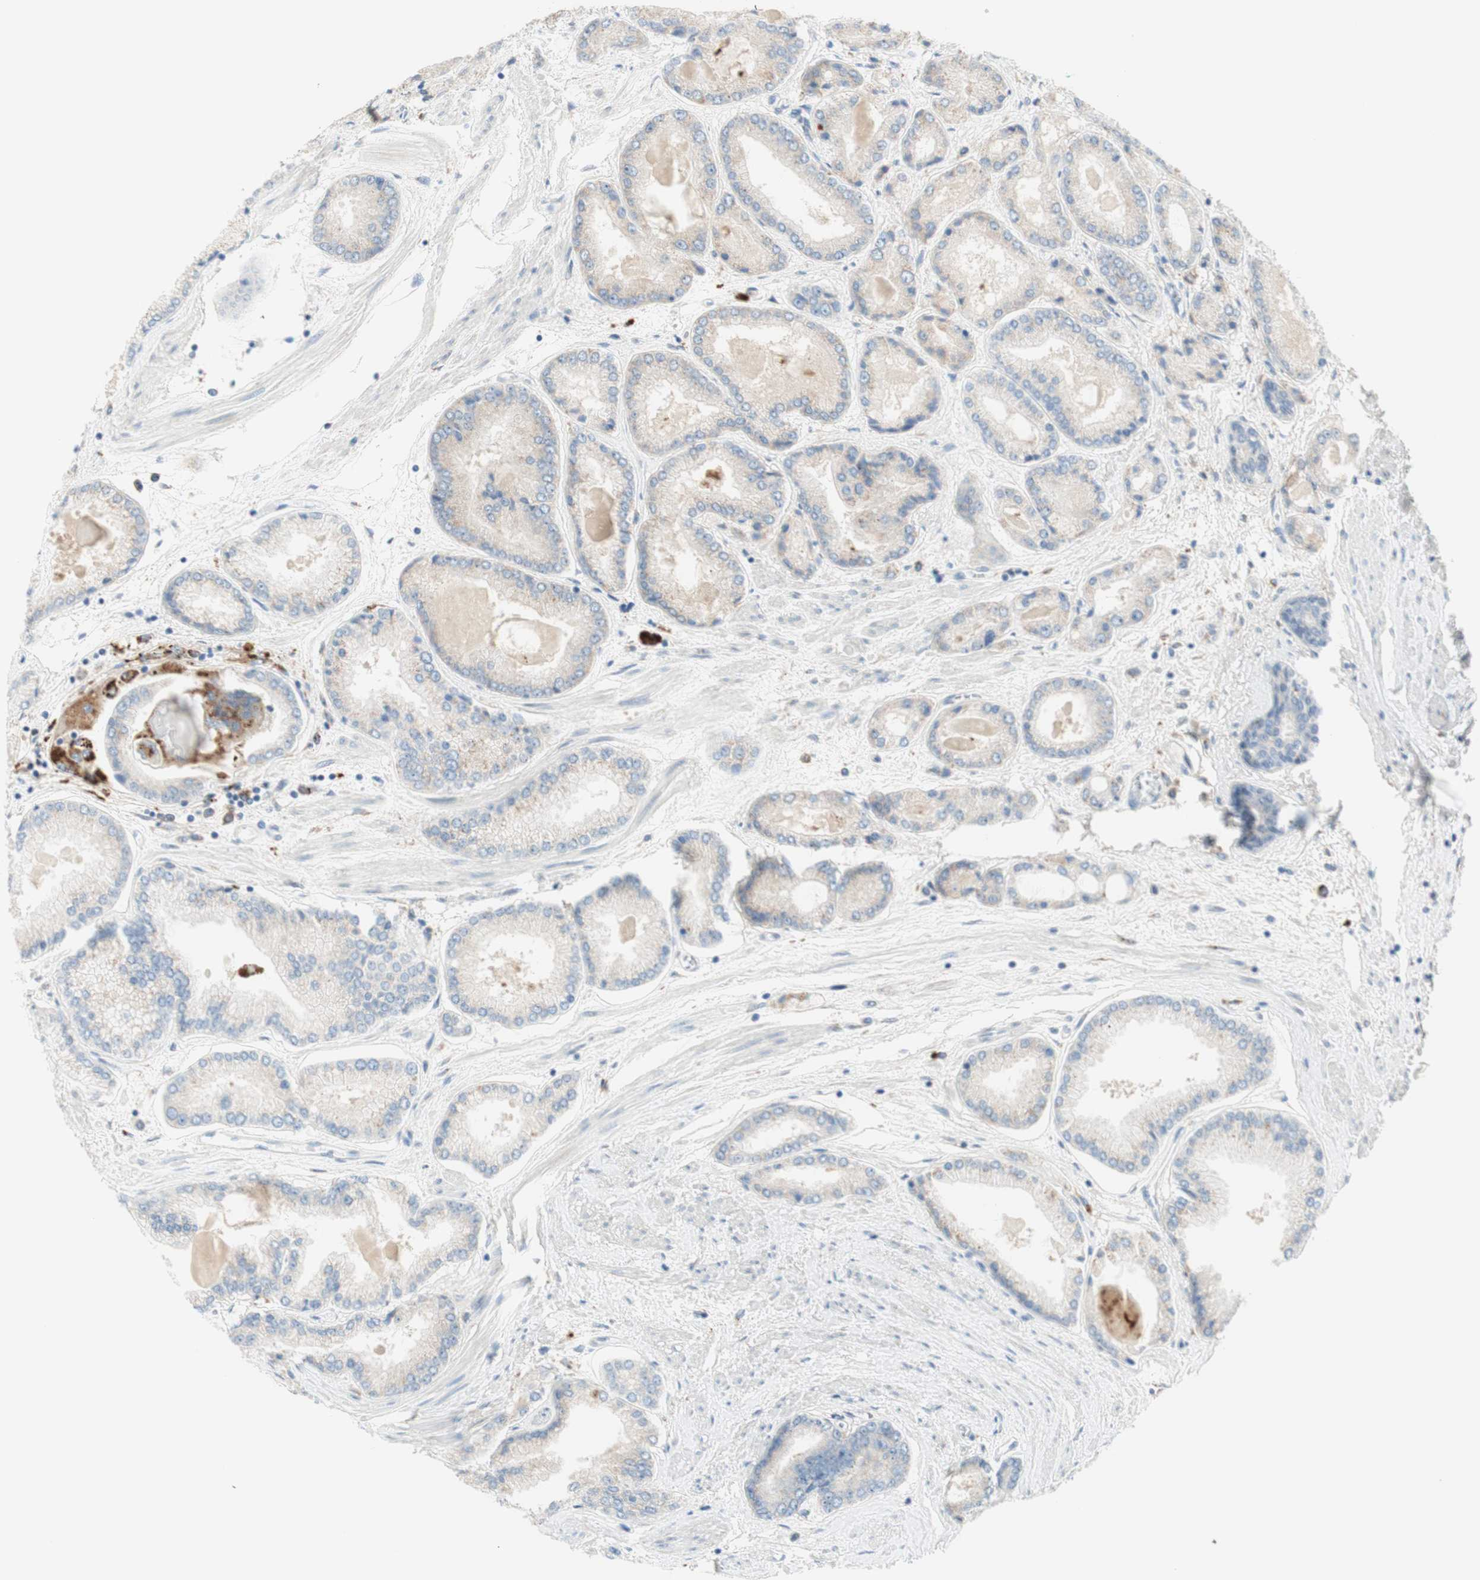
{"staining": {"intensity": "weak", "quantity": "<25%", "location": "cytoplasmic/membranous"}, "tissue": "prostate cancer", "cell_type": "Tumor cells", "image_type": "cancer", "snomed": [{"axis": "morphology", "description": "Adenocarcinoma, High grade"}, {"axis": "topography", "description": "Prostate"}], "caption": "Photomicrograph shows no significant protein positivity in tumor cells of prostate cancer.", "gene": "GAPT", "patient": {"sex": "male", "age": 59}}